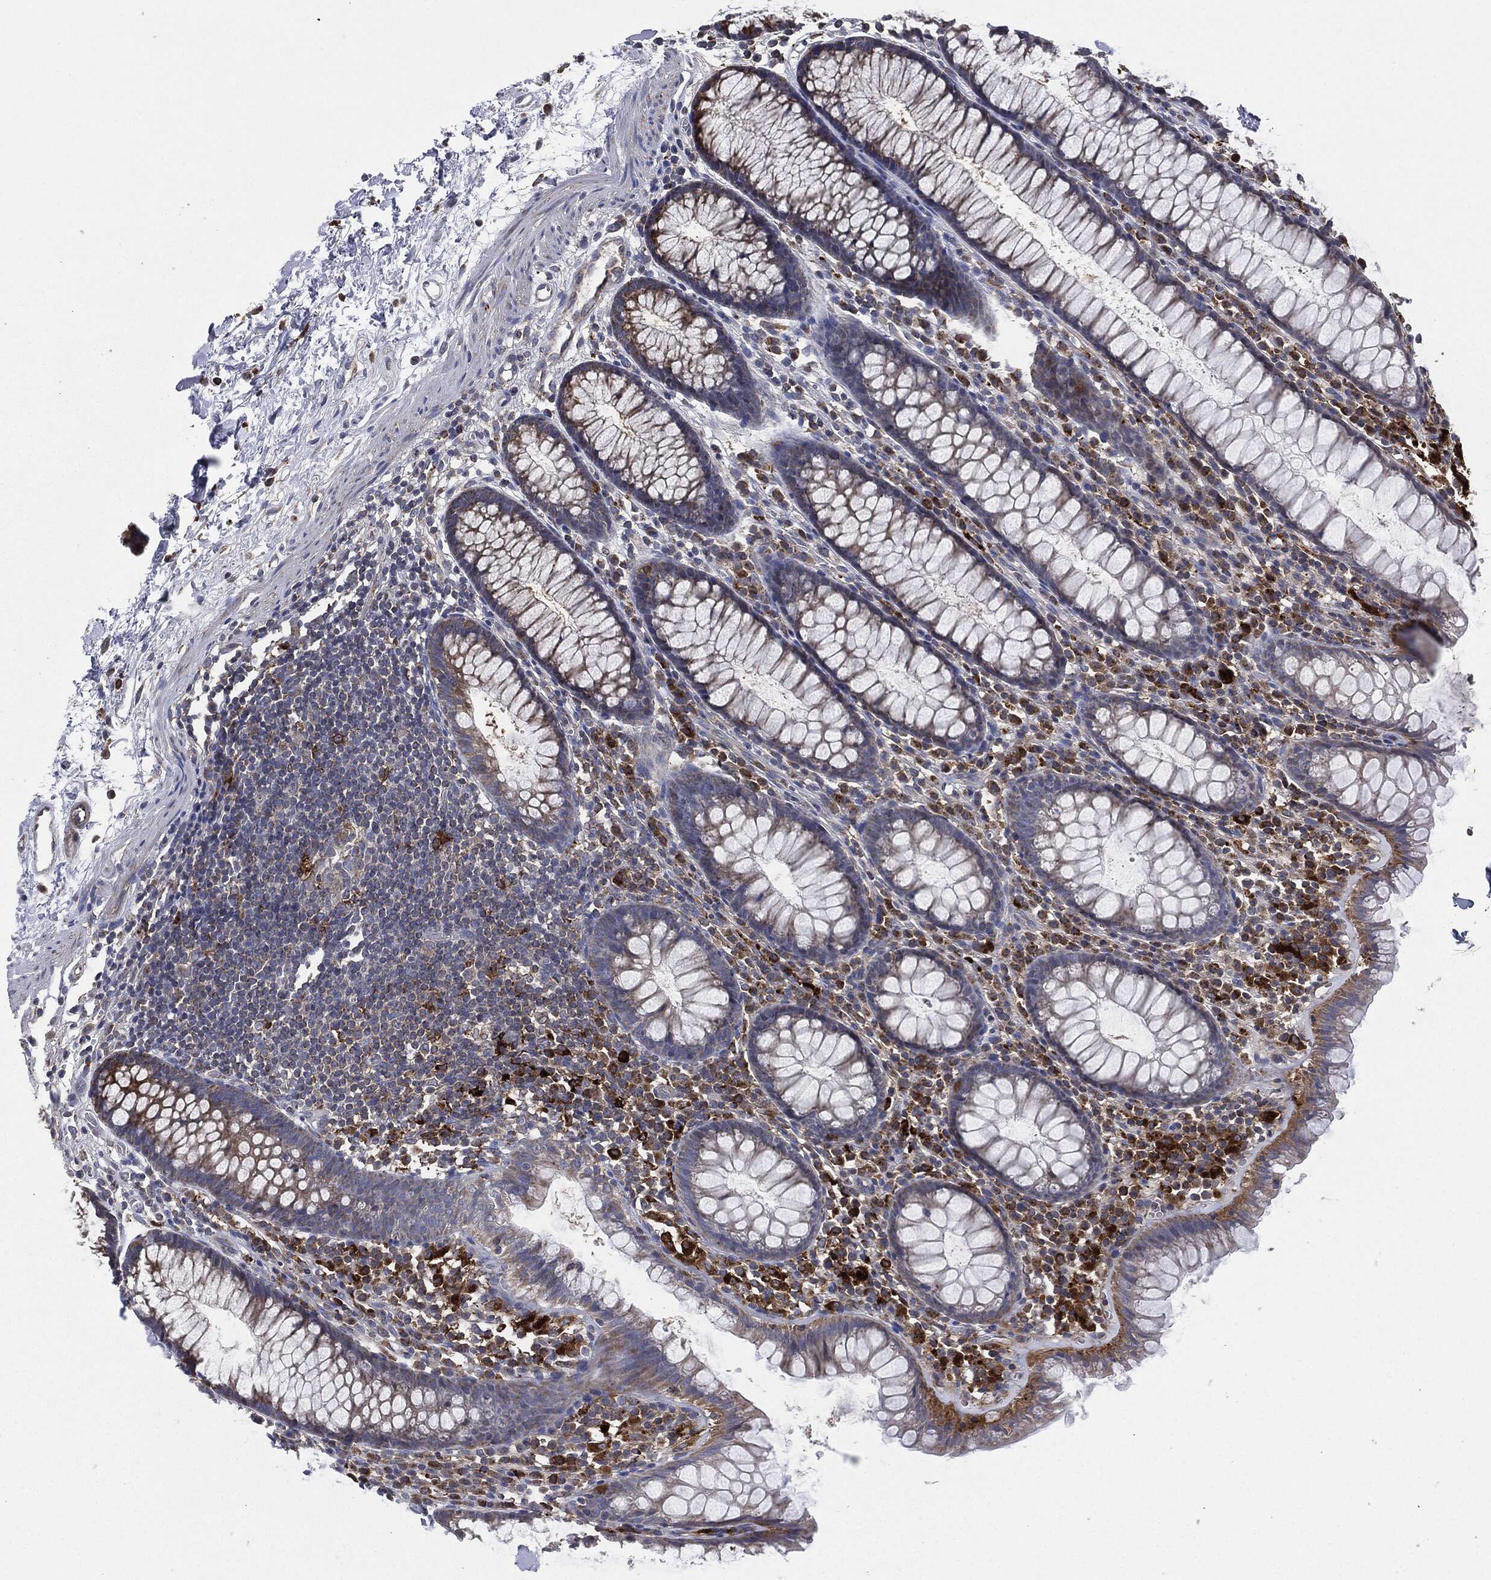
{"staining": {"intensity": "negative", "quantity": "none", "location": "none"}, "tissue": "colon", "cell_type": "Endothelial cells", "image_type": "normal", "snomed": [{"axis": "morphology", "description": "Normal tissue, NOS"}, {"axis": "topography", "description": "Colon"}], "caption": "This is an IHC photomicrograph of unremarkable colon. There is no staining in endothelial cells.", "gene": "TMEM11", "patient": {"sex": "male", "age": 76}}